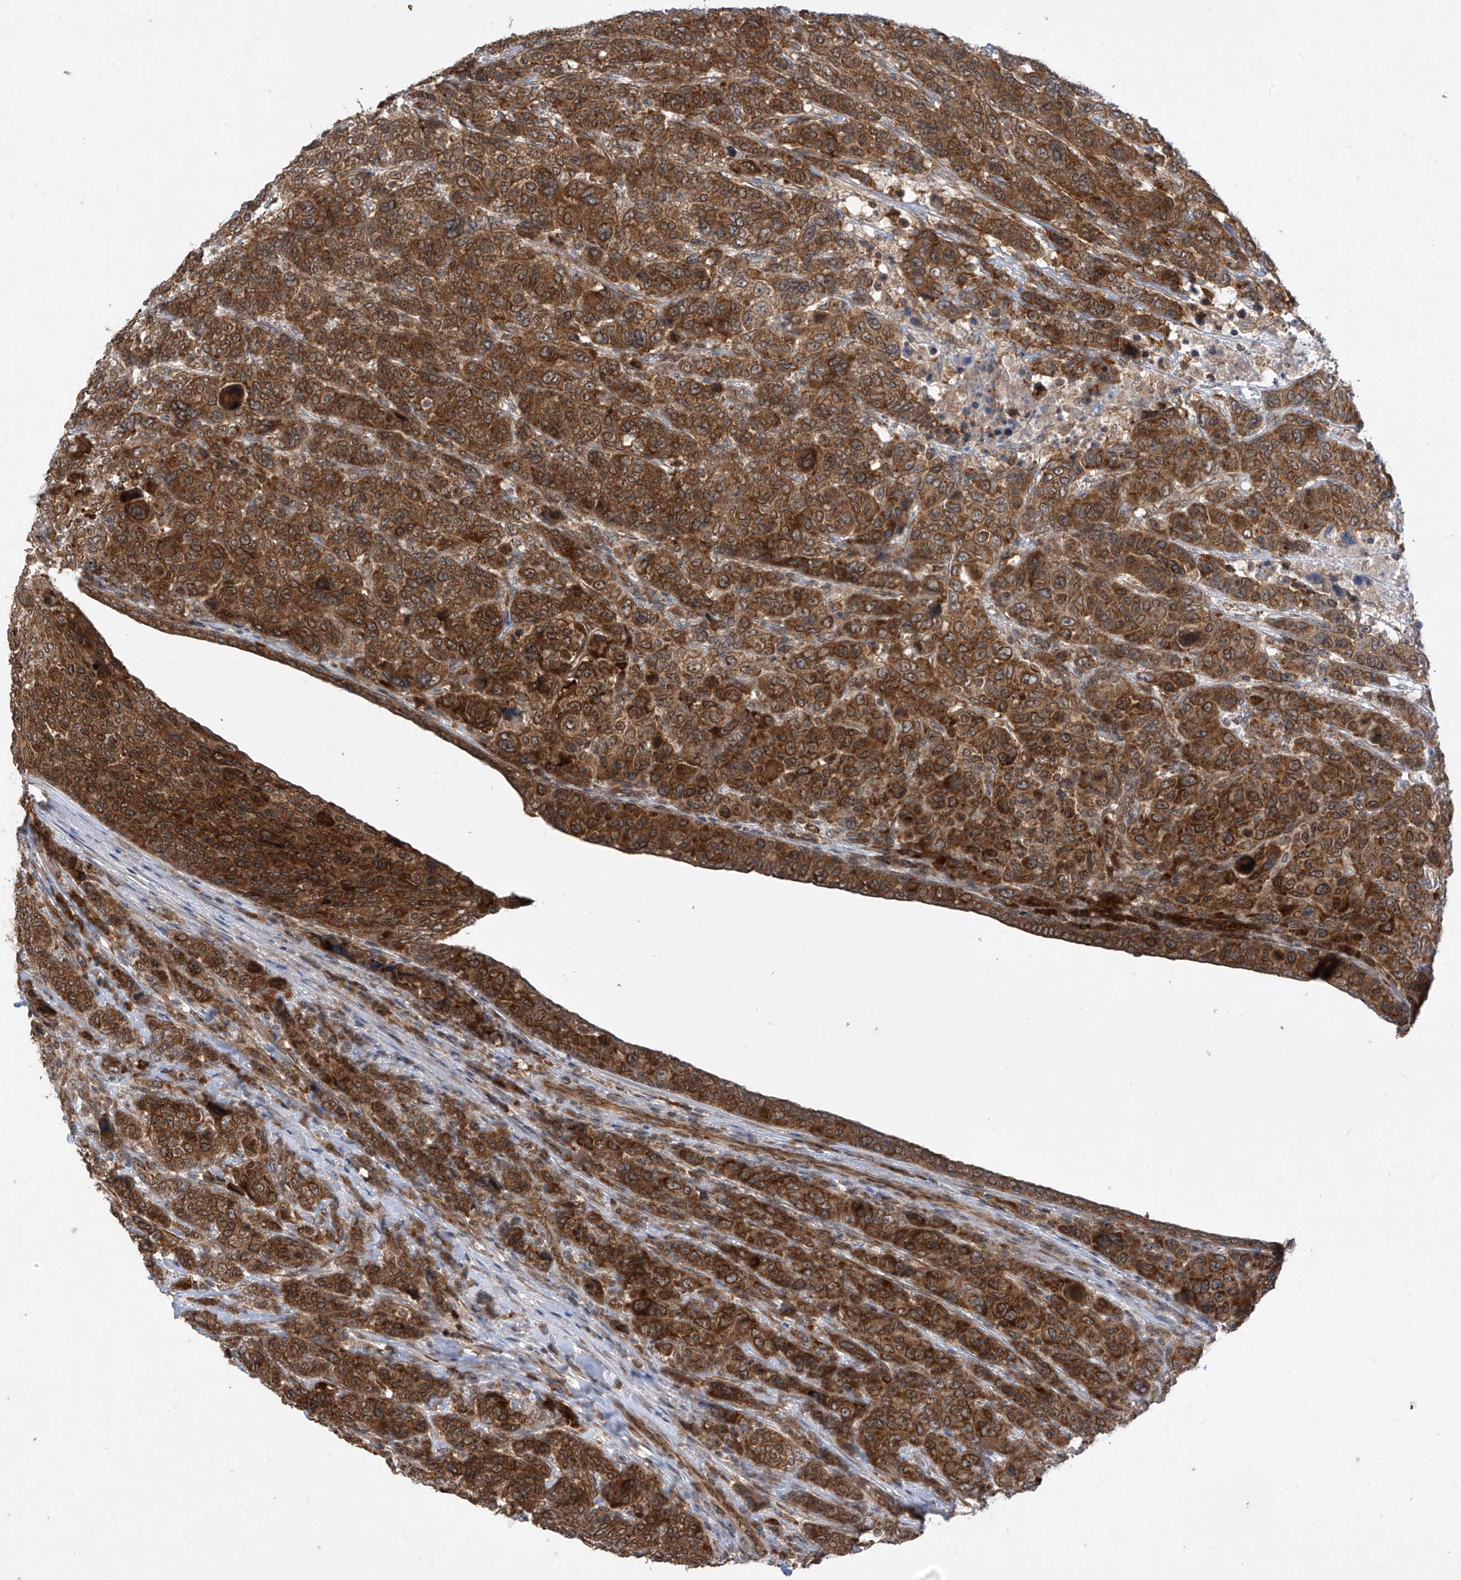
{"staining": {"intensity": "strong", "quantity": ">75%", "location": "cytoplasmic/membranous"}, "tissue": "breast cancer", "cell_type": "Tumor cells", "image_type": "cancer", "snomed": [{"axis": "morphology", "description": "Duct carcinoma"}, {"axis": "topography", "description": "Breast"}], "caption": "Breast cancer (infiltrating ductal carcinoma) stained with a brown dye displays strong cytoplasmic/membranous positive positivity in approximately >75% of tumor cells.", "gene": "RPL34", "patient": {"sex": "female", "age": 37}}